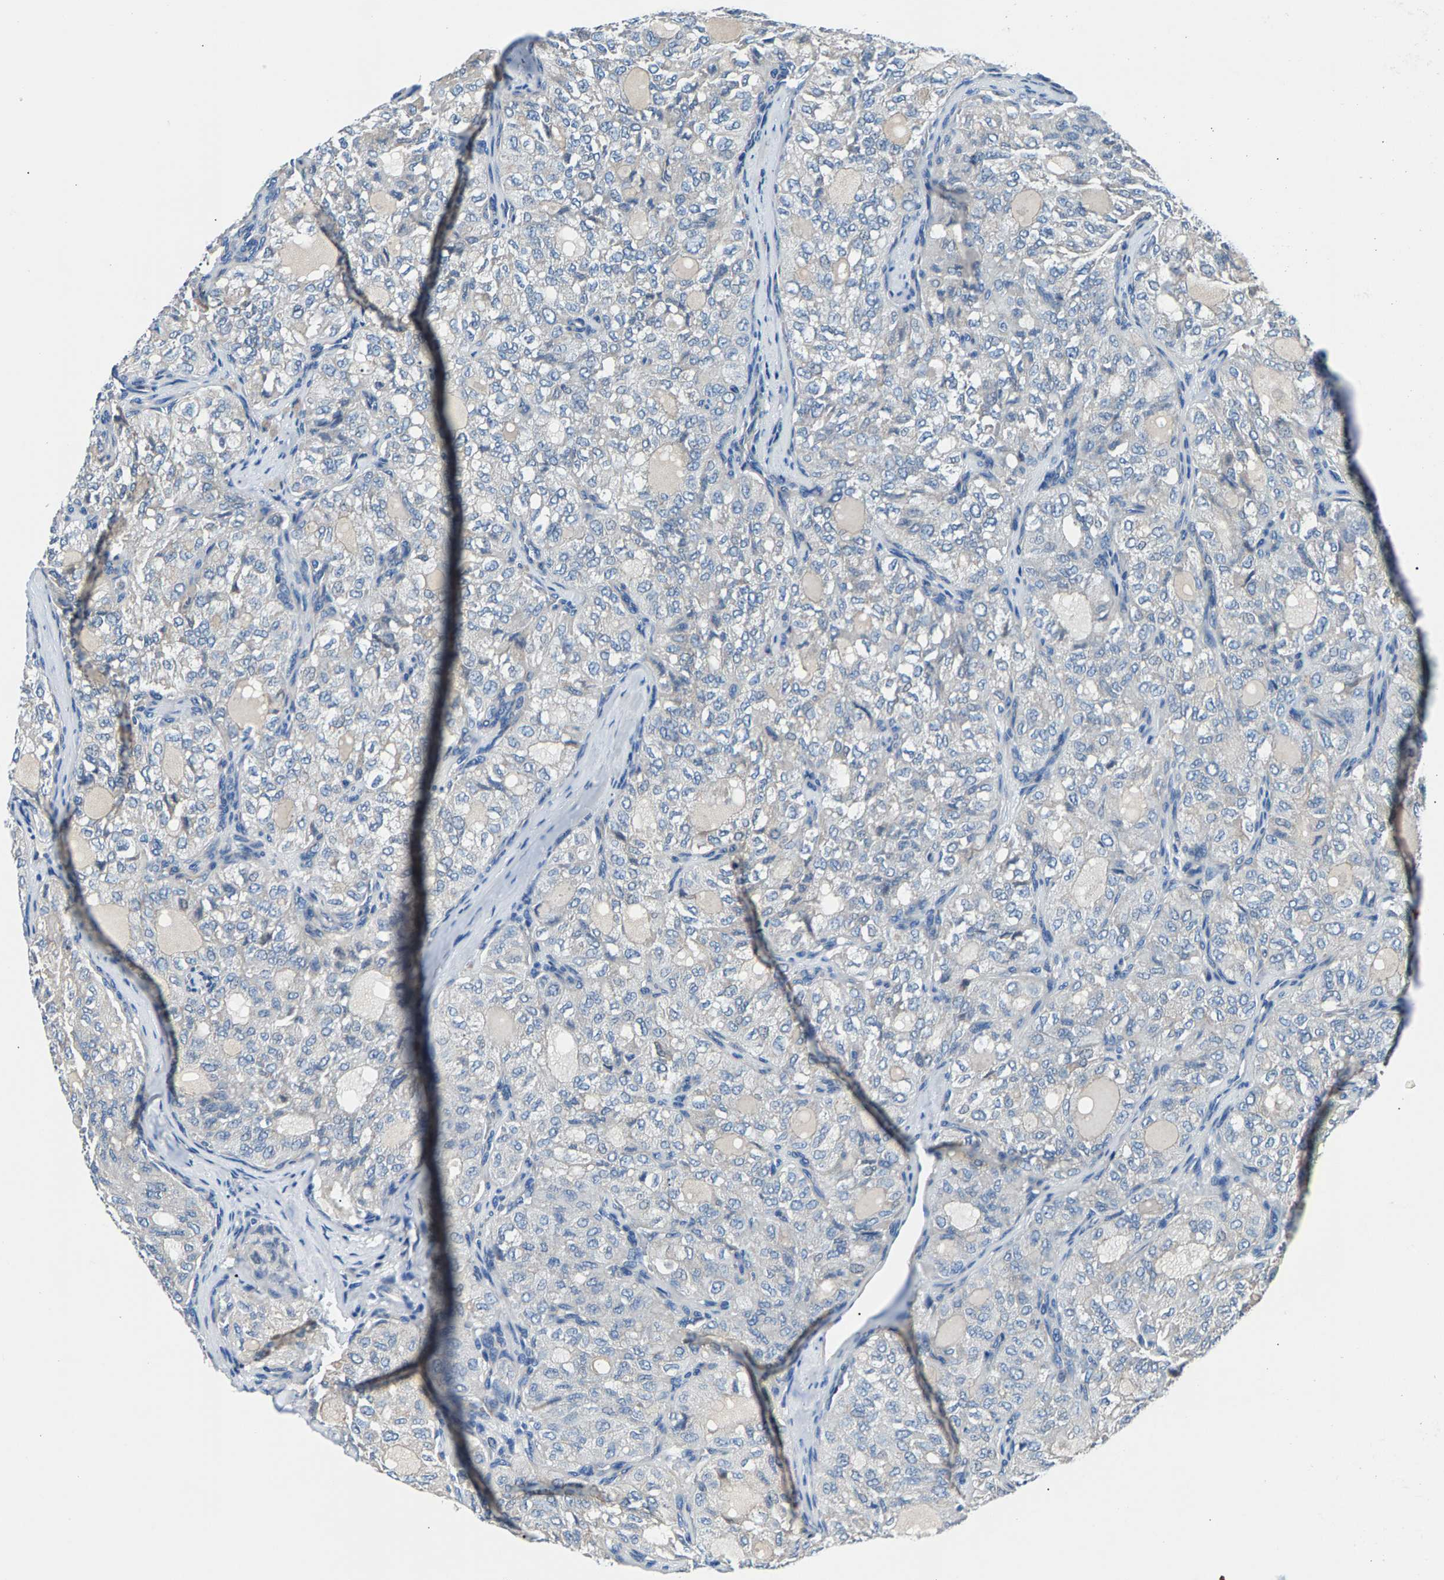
{"staining": {"intensity": "negative", "quantity": "none", "location": "none"}, "tissue": "thyroid cancer", "cell_type": "Tumor cells", "image_type": "cancer", "snomed": [{"axis": "morphology", "description": "Follicular adenoma carcinoma, NOS"}, {"axis": "topography", "description": "Thyroid gland"}], "caption": "Tumor cells show no significant protein staining in follicular adenoma carcinoma (thyroid).", "gene": "CDRT4", "patient": {"sex": "male", "age": 75}}